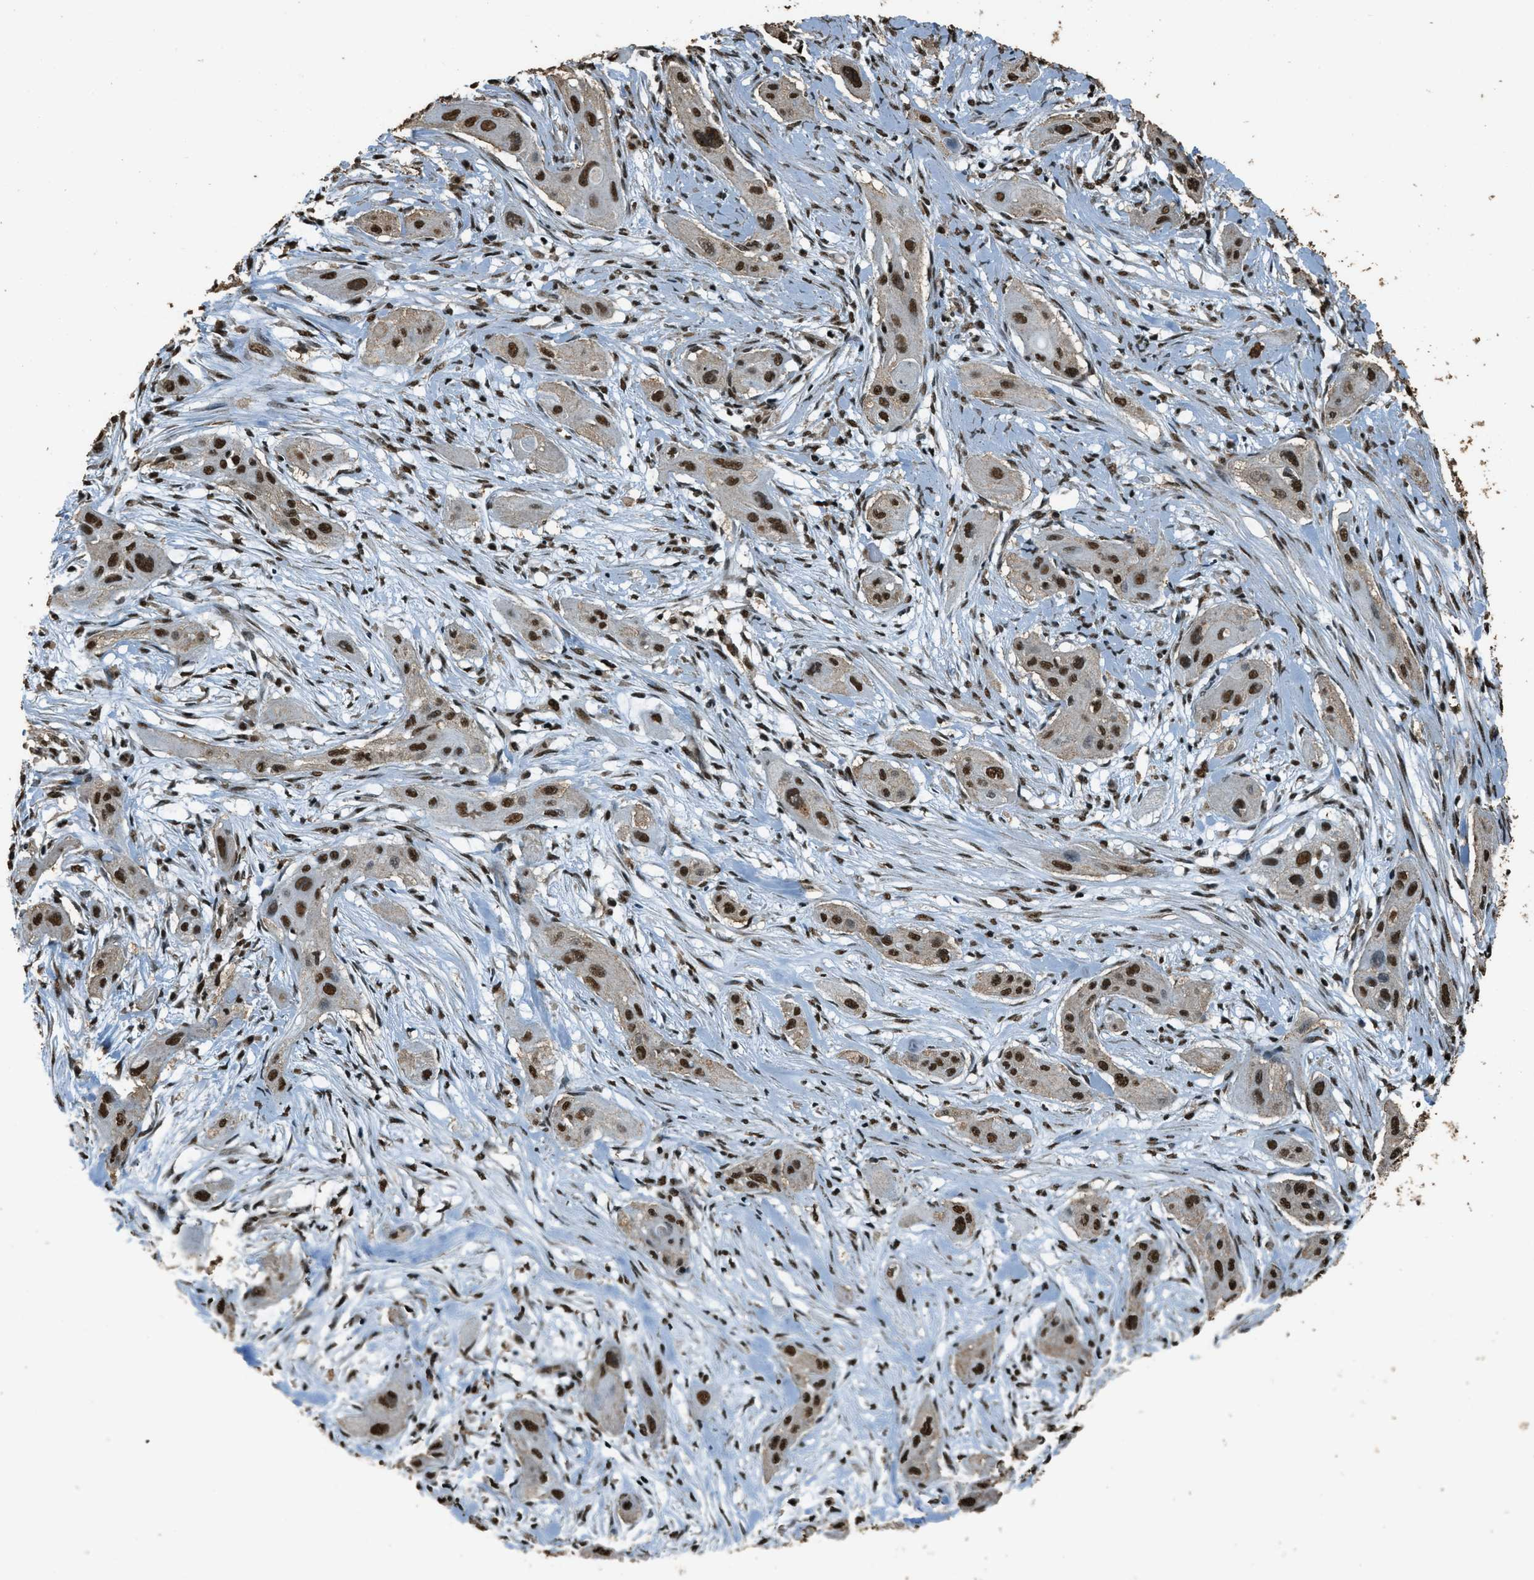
{"staining": {"intensity": "strong", "quantity": ">75%", "location": "nuclear"}, "tissue": "lung cancer", "cell_type": "Tumor cells", "image_type": "cancer", "snomed": [{"axis": "morphology", "description": "Squamous cell carcinoma, NOS"}, {"axis": "topography", "description": "Lung"}], "caption": "Immunohistochemistry (IHC) staining of lung squamous cell carcinoma, which reveals high levels of strong nuclear staining in about >75% of tumor cells indicating strong nuclear protein staining. The staining was performed using DAB (3,3'-diaminobenzidine) (brown) for protein detection and nuclei were counterstained in hematoxylin (blue).", "gene": "MYB", "patient": {"sex": "female", "age": 47}}